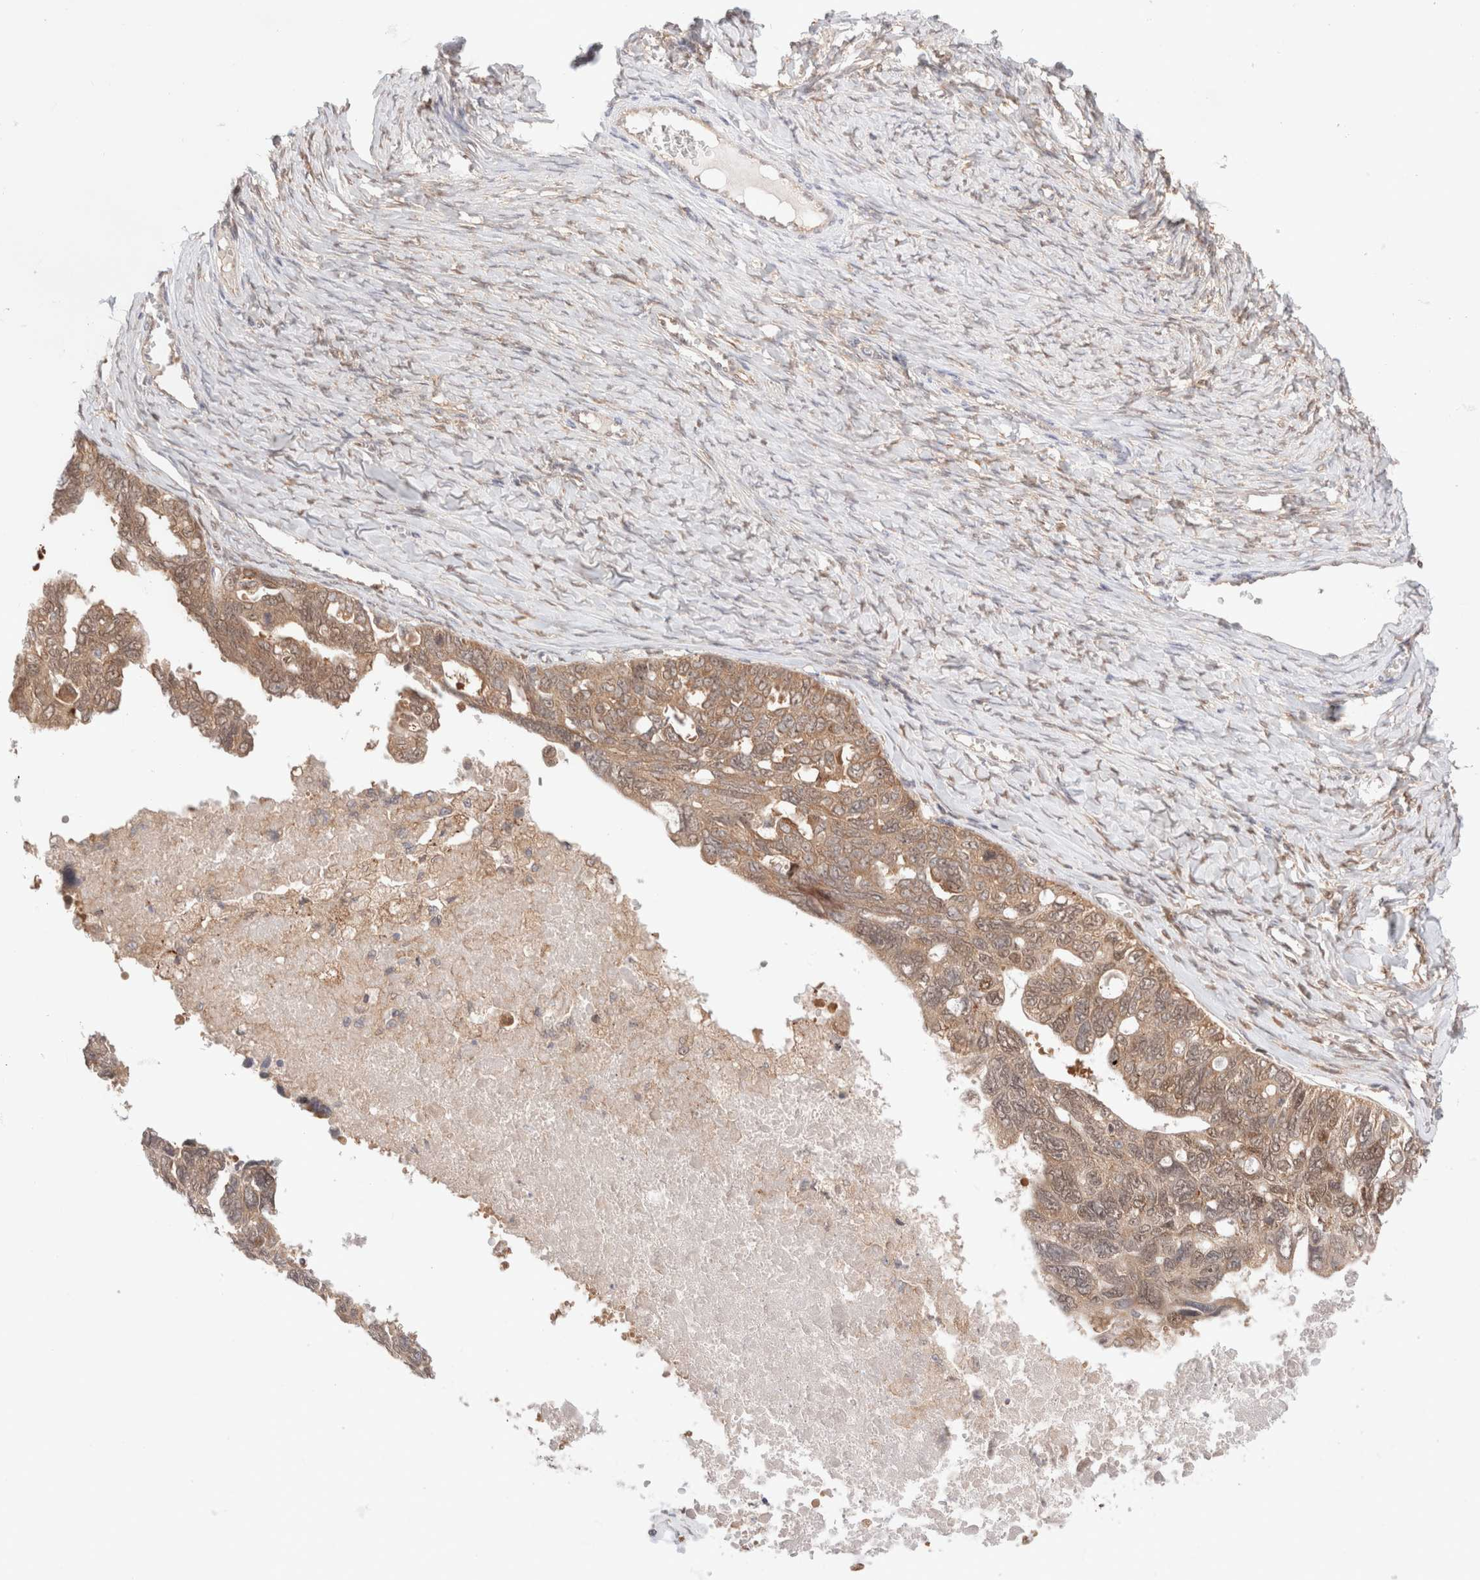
{"staining": {"intensity": "moderate", "quantity": ">75%", "location": "cytoplasmic/membranous"}, "tissue": "ovarian cancer", "cell_type": "Tumor cells", "image_type": "cancer", "snomed": [{"axis": "morphology", "description": "Cystadenocarcinoma, serous, NOS"}, {"axis": "topography", "description": "Ovary"}], "caption": "Serous cystadenocarcinoma (ovarian) tissue shows moderate cytoplasmic/membranous staining in approximately >75% of tumor cells, visualized by immunohistochemistry.", "gene": "XKR4", "patient": {"sex": "female", "age": 79}}